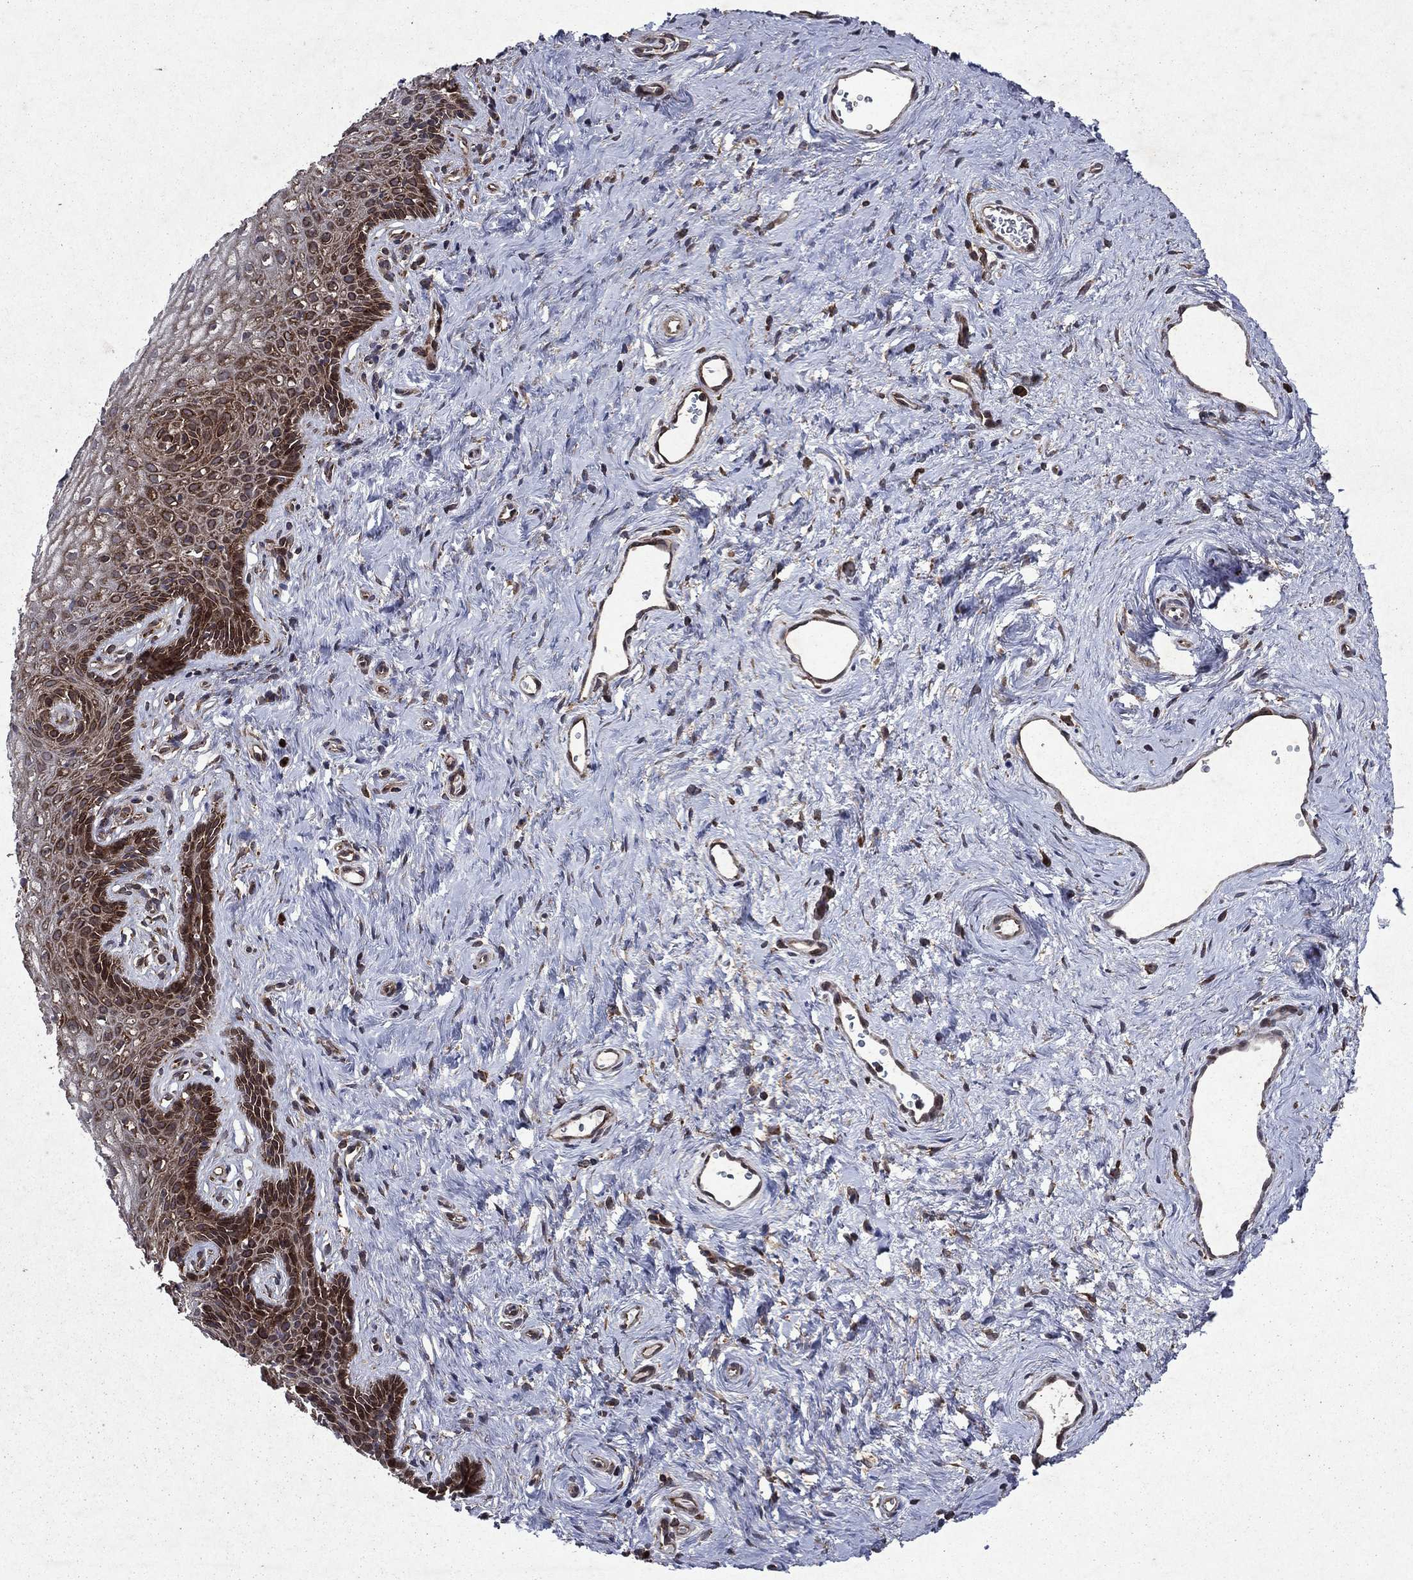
{"staining": {"intensity": "strong", "quantity": ">75%", "location": "cytoplasmic/membranous"}, "tissue": "vagina", "cell_type": "Squamous epithelial cells", "image_type": "normal", "snomed": [{"axis": "morphology", "description": "Normal tissue, NOS"}, {"axis": "topography", "description": "Vagina"}], "caption": "There is high levels of strong cytoplasmic/membranous positivity in squamous epithelial cells of unremarkable vagina, as demonstrated by immunohistochemical staining (brown color).", "gene": "EIF2B4", "patient": {"sex": "female", "age": 45}}